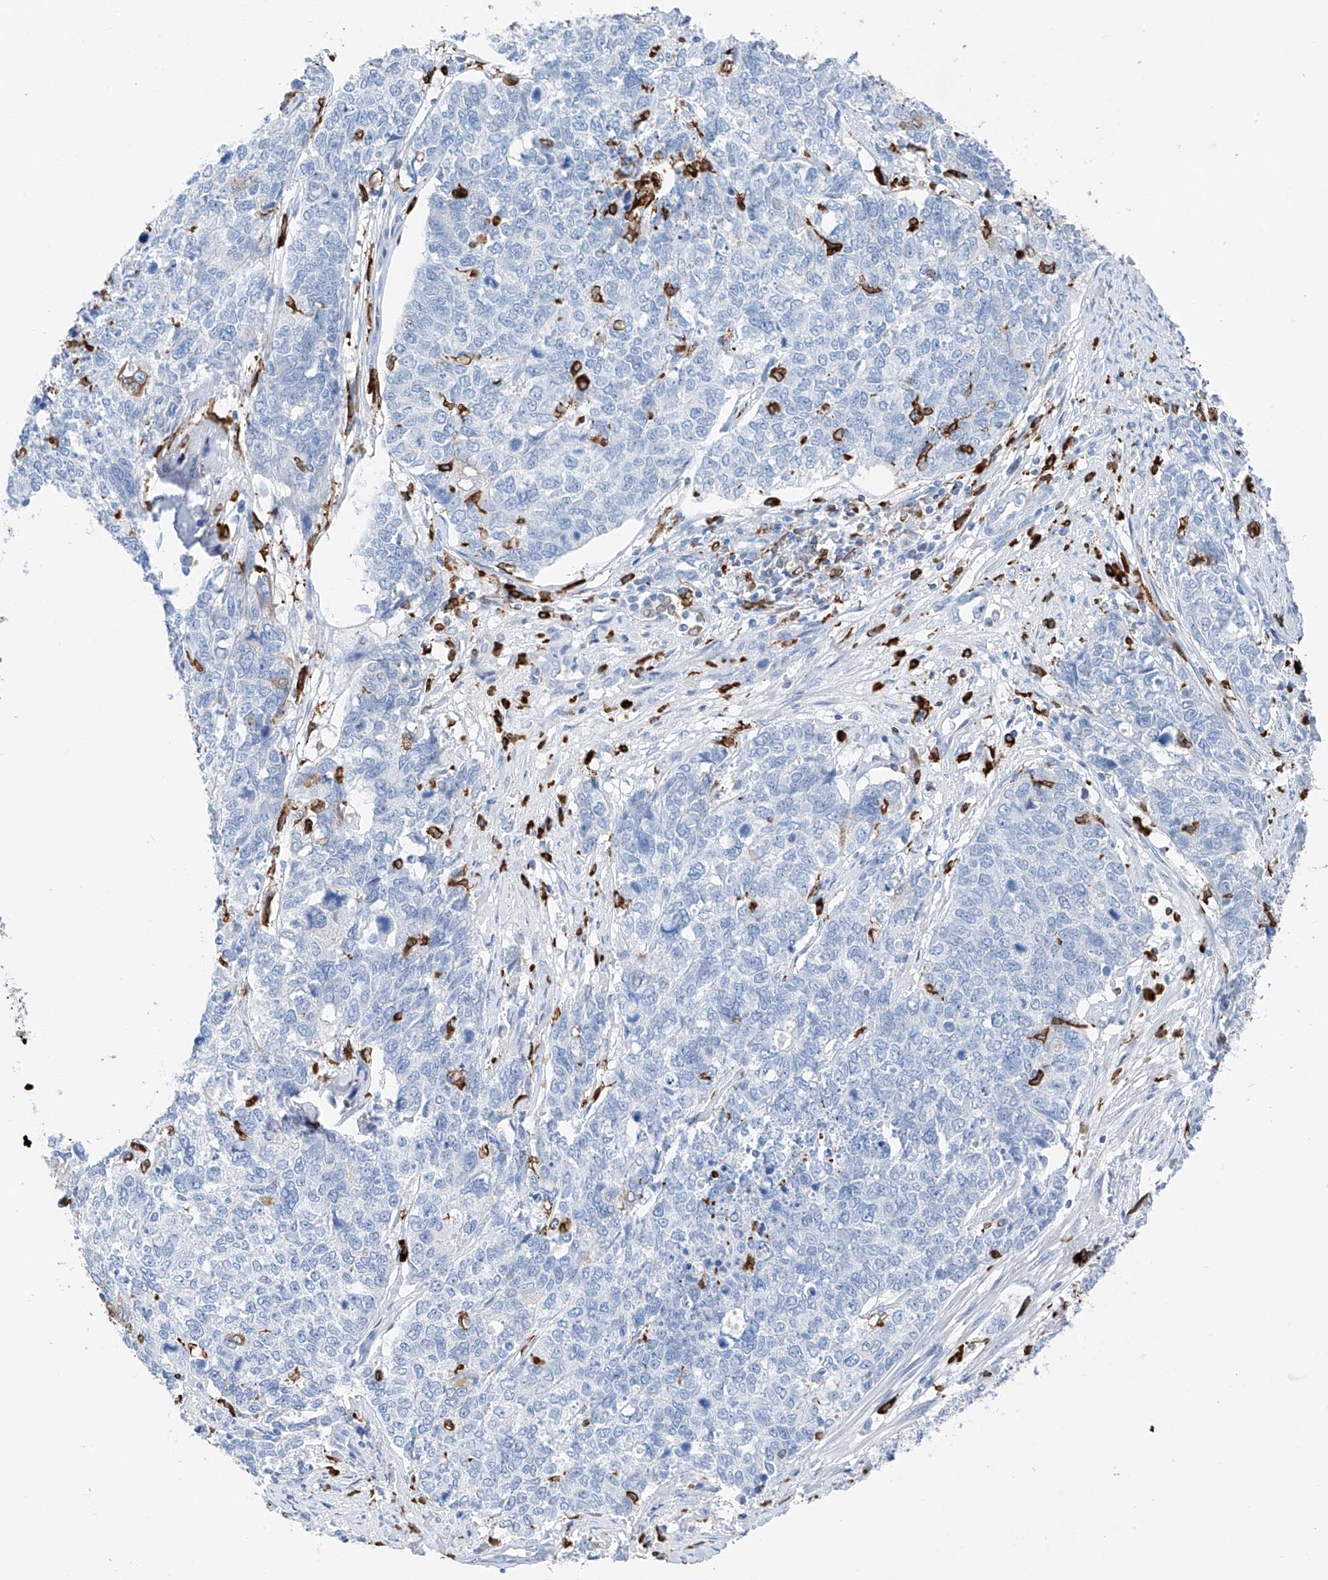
{"staining": {"intensity": "negative", "quantity": "none", "location": "none"}, "tissue": "cervical cancer", "cell_type": "Tumor cells", "image_type": "cancer", "snomed": [{"axis": "morphology", "description": "Squamous cell carcinoma, NOS"}, {"axis": "topography", "description": "Cervix"}], "caption": "There is no significant positivity in tumor cells of cervical cancer (squamous cell carcinoma).", "gene": "TBXAS1", "patient": {"sex": "female", "age": 63}}